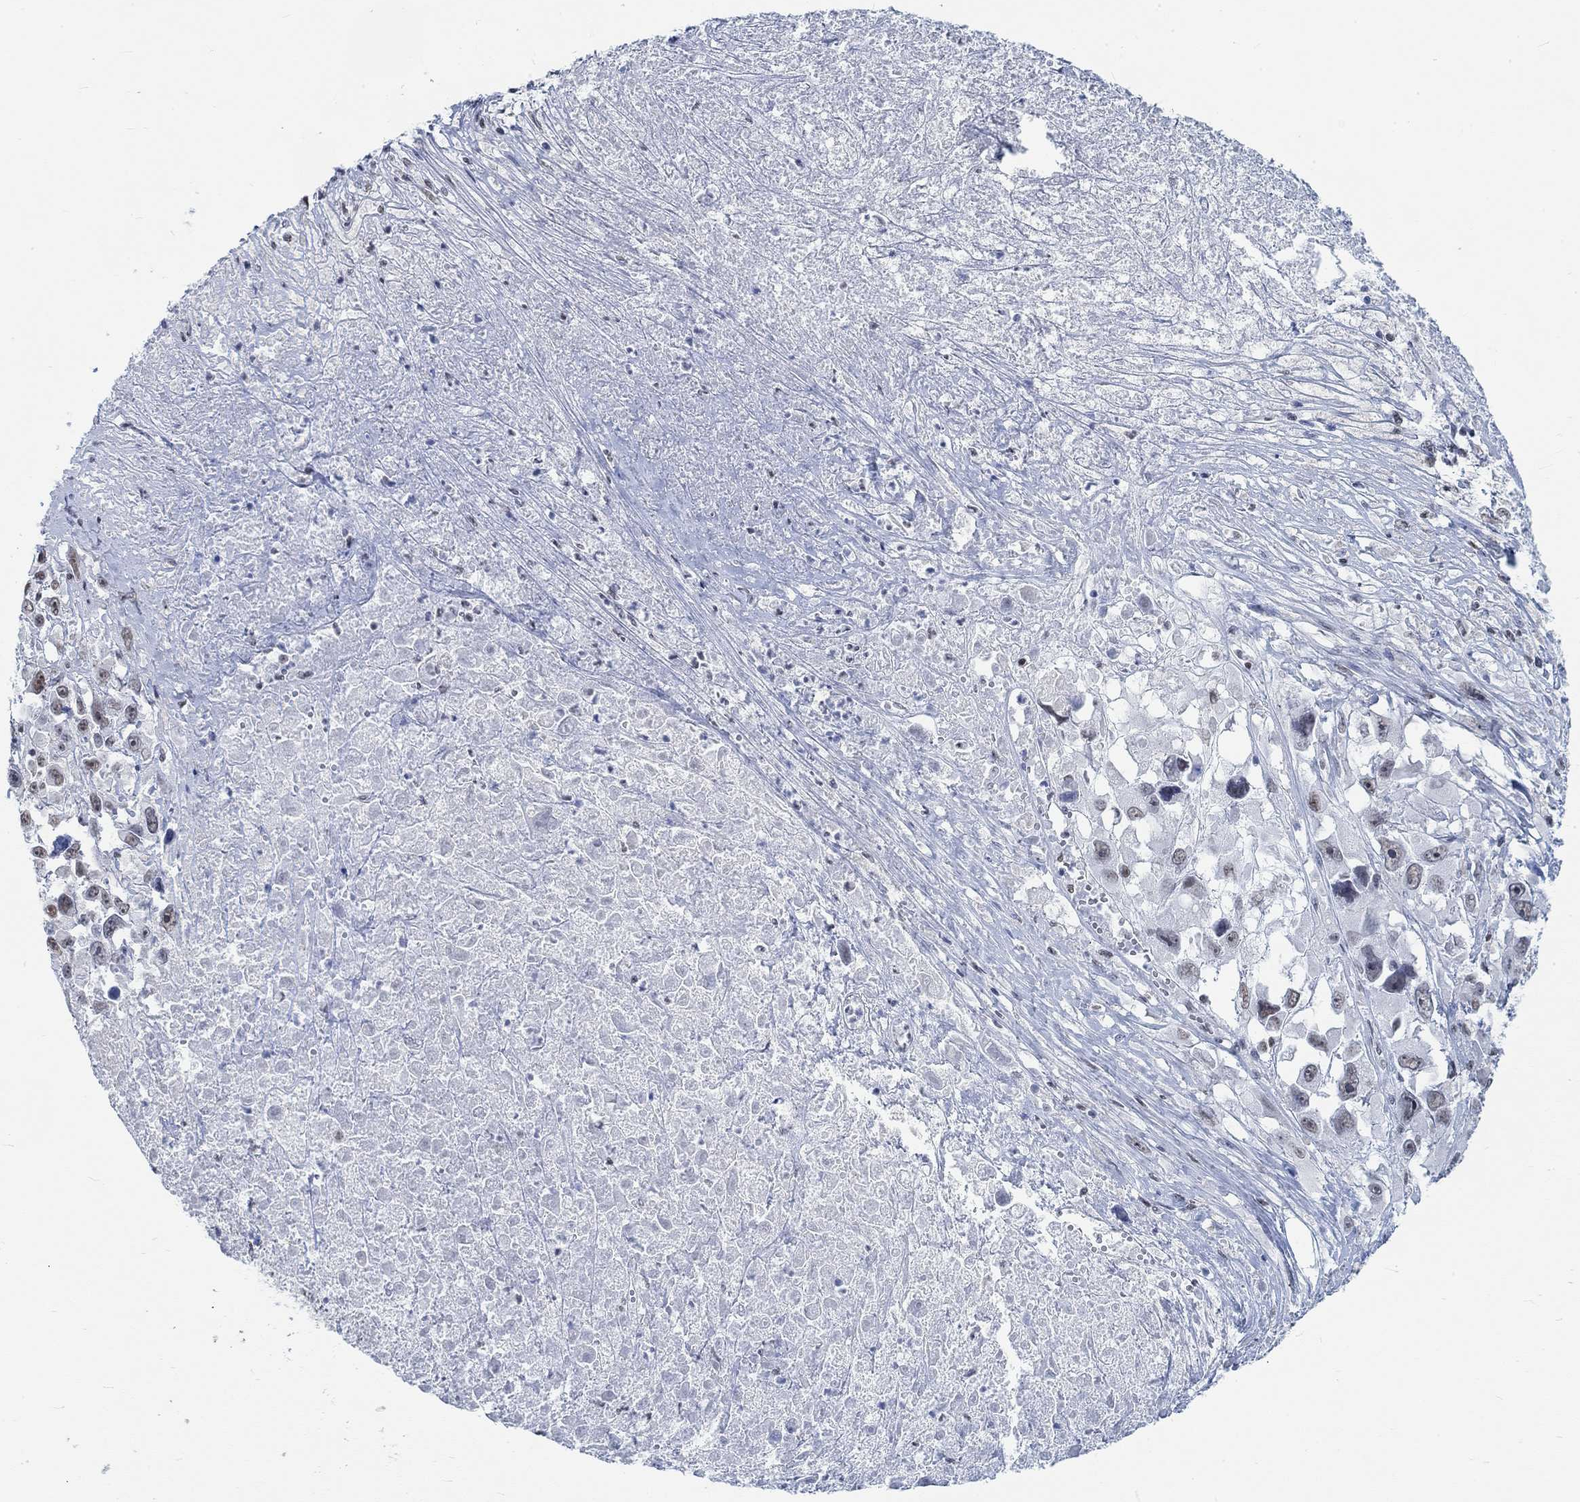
{"staining": {"intensity": "negative", "quantity": "none", "location": "none"}, "tissue": "melanoma", "cell_type": "Tumor cells", "image_type": "cancer", "snomed": [{"axis": "morphology", "description": "Malignant melanoma, Metastatic site"}, {"axis": "topography", "description": "Lymph node"}], "caption": "An immunohistochemistry histopathology image of malignant melanoma (metastatic site) is shown. There is no staining in tumor cells of malignant melanoma (metastatic site).", "gene": "KCNH8", "patient": {"sex": "male", "age": 50}}